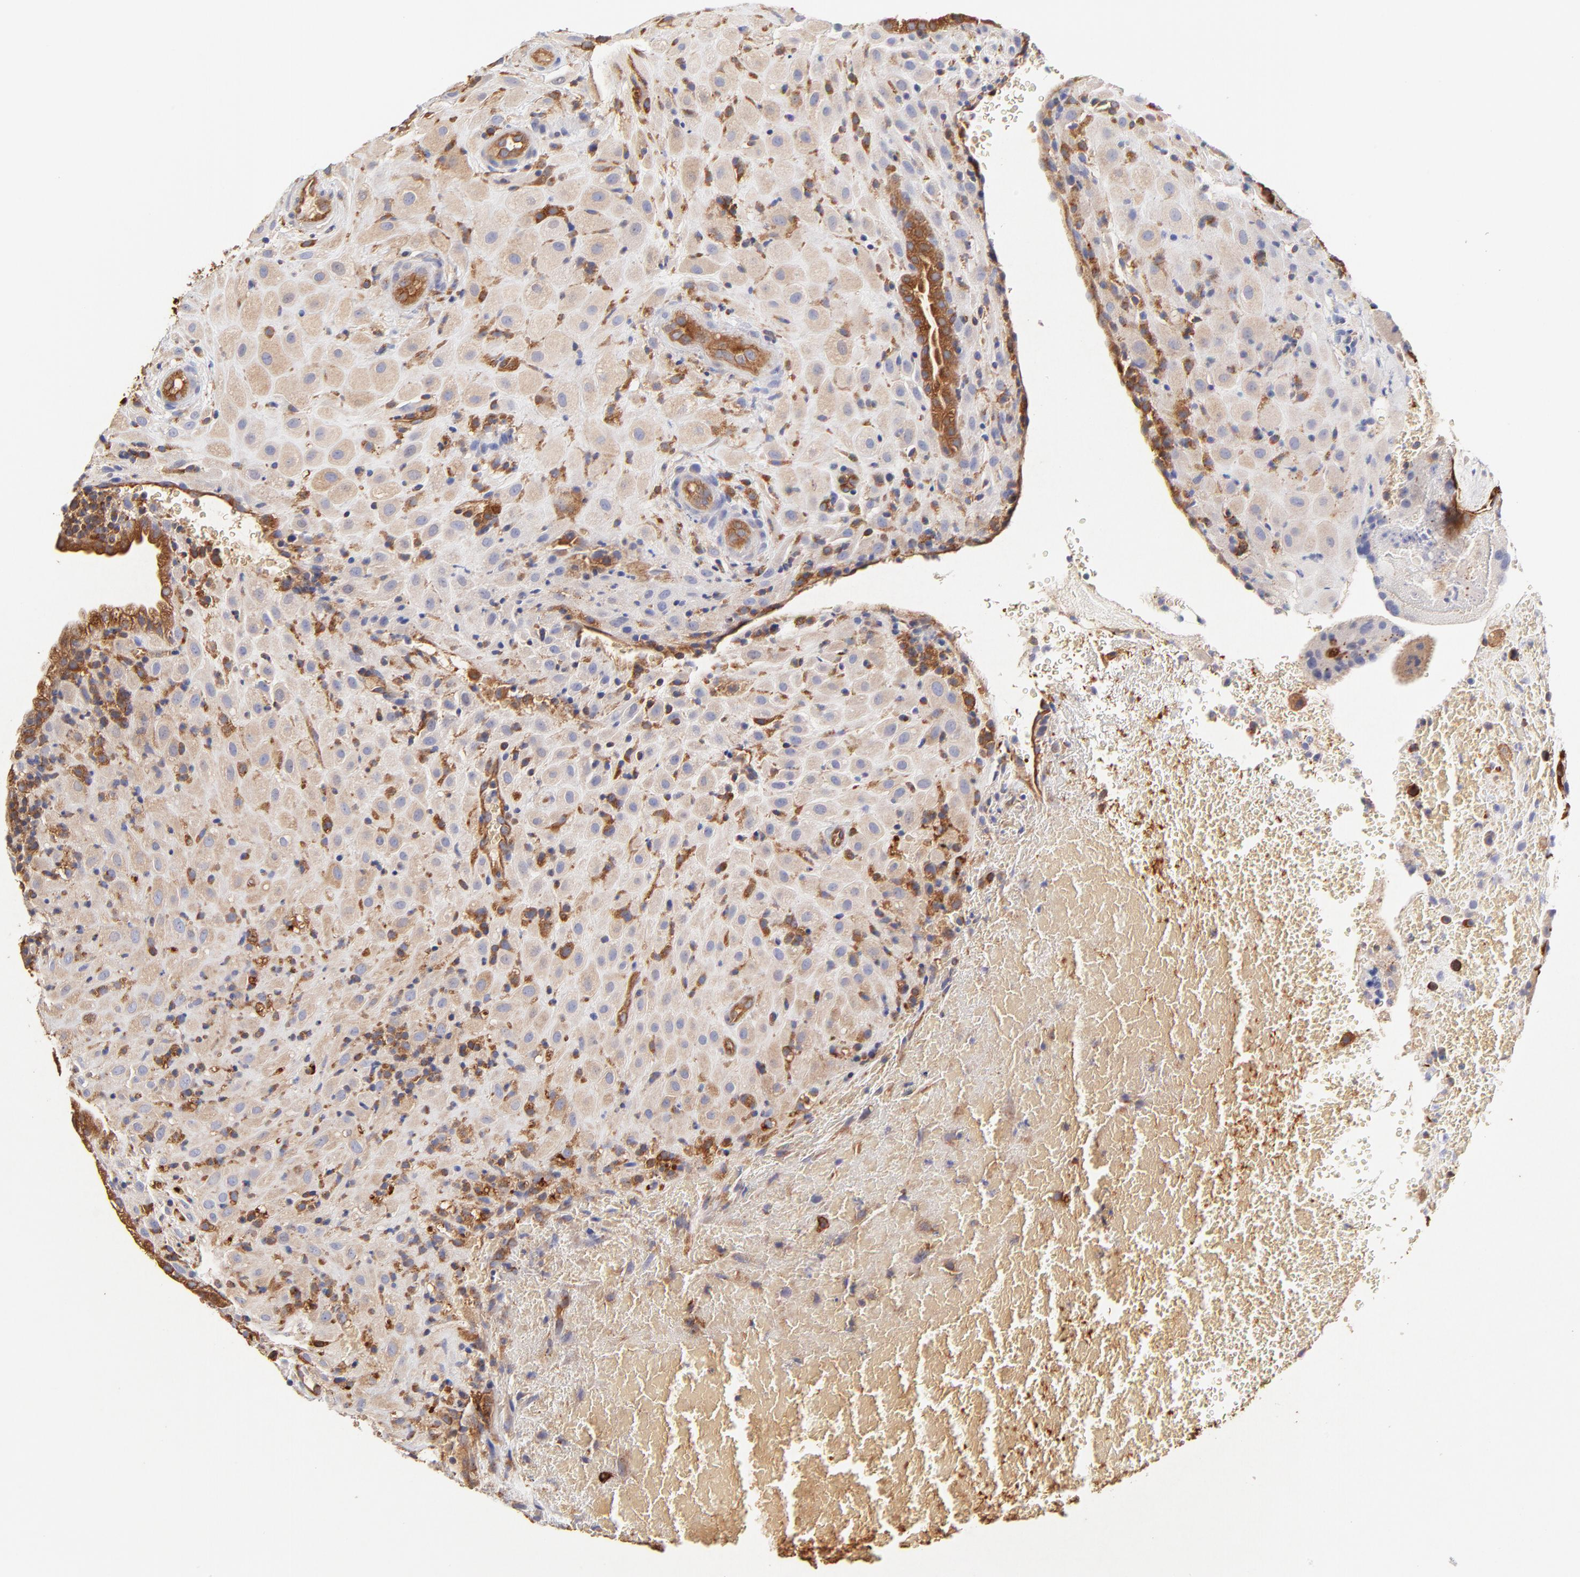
{"staining": {"intensity": "weak", "quantity": ">75%", "location": "cytoplasmic/membranous"}, "tissue": "placenta", "cell_type": "Decidual cells", "image_type": "normal", "snomed": [{"axis": "morphology", "description": "Normal tissue, NOS"}, {"axis": "topography", "description": "Placenta"}], "caption": "Brown immunohistochemical staining in unremarkable placenta shows weak cytoplasmic/membranous positivity in about >75% of decidual cells.", "gene": "CD2AP", "patient": {"sex": "female", "age": 19}}